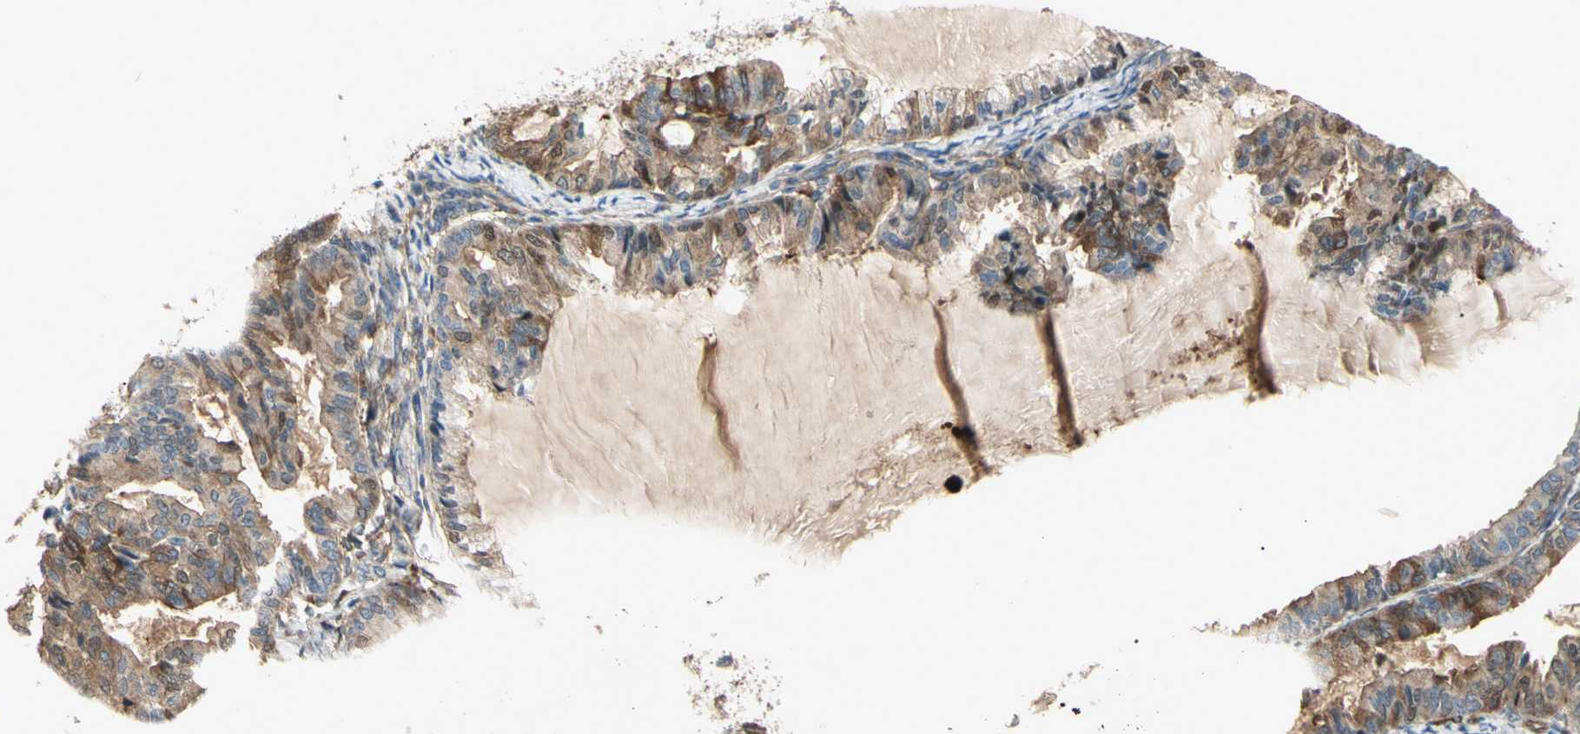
{"staining": {"intensity": "moderate", "quantity": ">75%", "location": "cytoplasmic/membranous"}, "tissue": "endometrial cancer", "cell_type": "Tumor cells", "image_type": "cancer", "snomed": [{"axis": "morphology", "description": "Adenocarcinoma, NOS"}, {"axis": "topography", "description": "Endometrium"}], "caption": "A brown stain shows moderate cytoplasmic/membranous positivity of a protein in human adenocarcinoma (endometrial) tumor cells.", "gene": "PTPN12", "patient": {"sex": "female", "age": 86}}